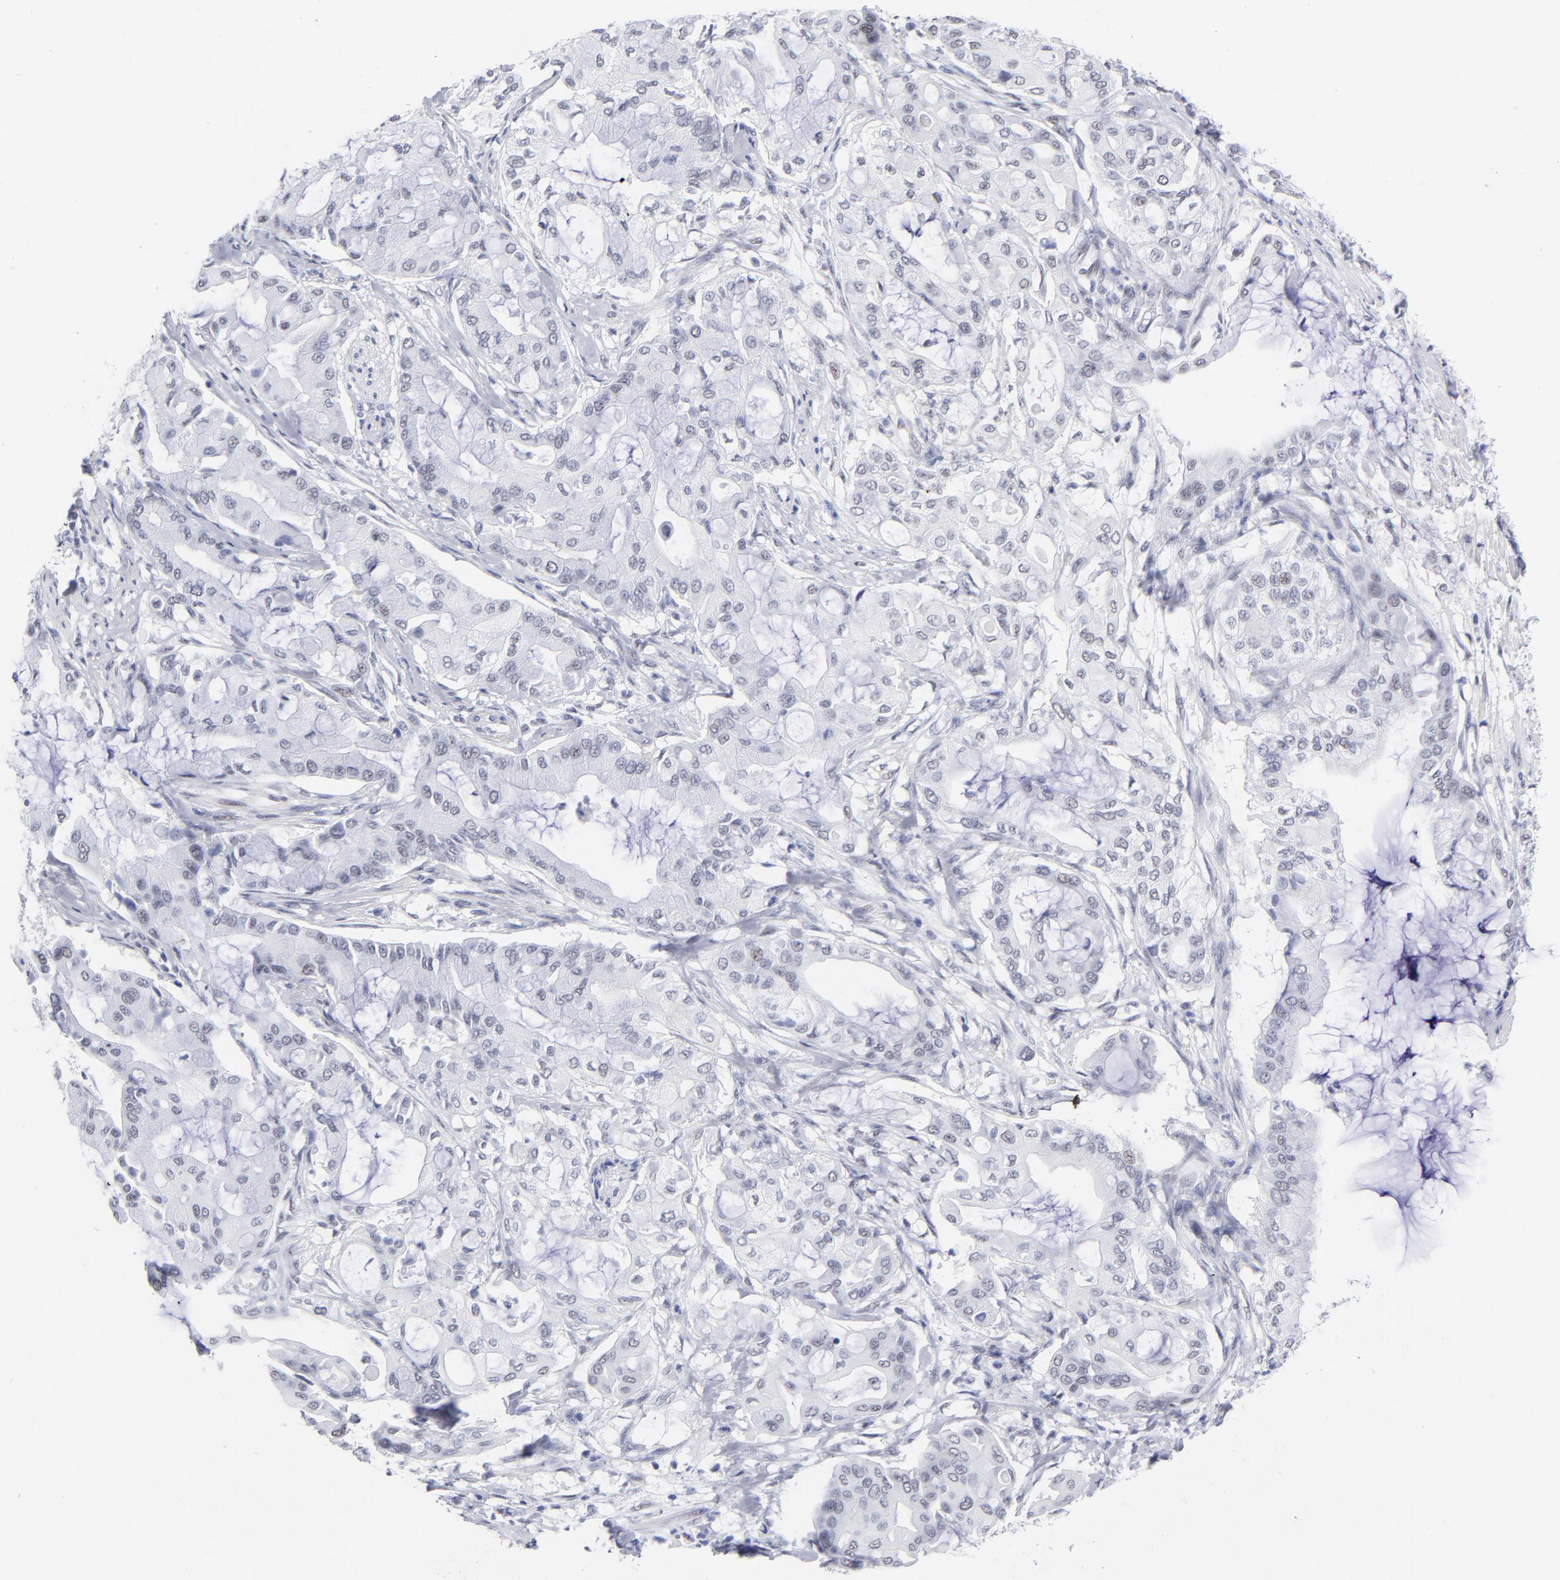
{"staining": {"intensity": "weak", "quantity": "<25%", "location": "nuclear"}, "tissue": "pancreatic cancer", "cell_type": "Tumor cells", "image_type": "cancer", "snomed": [{"axis": "morphology", "description": "Adenocarcinoma, NOS"}, {"axis": "morphology", "description": "Adenocarcinoma, metastatic, NOS"}, {"axis": "topography", "description": "Lymph node"}, {"axis": "topography", "description": "Pancreas"}, {"axis": "topography", "description": "Duodenum"}], "caption": "This is an IHC image of human pancreatic metastatic adenocarcinoma. There is no expression in tumor cells.", "gene": "SNRPB", "patient": {"sex": "female", "age": 64}}